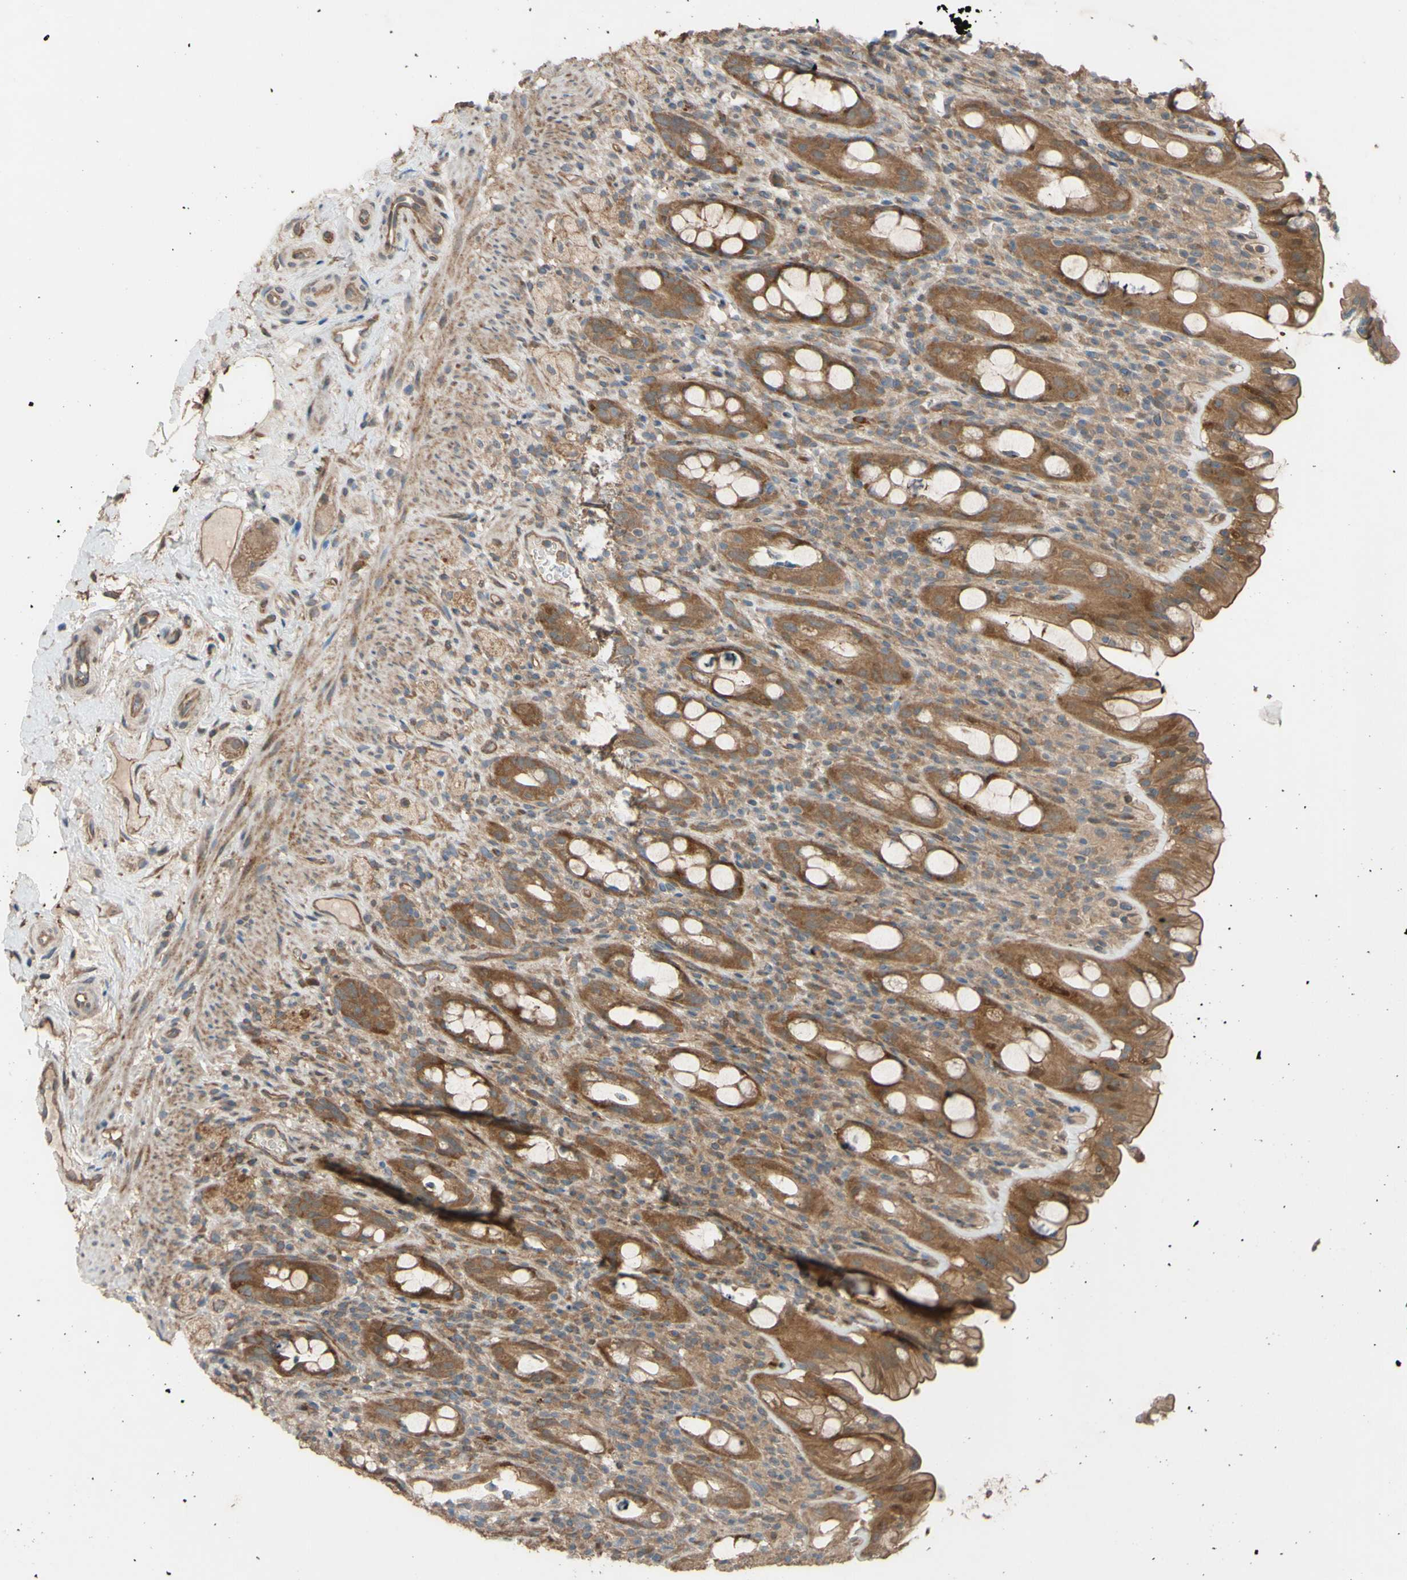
{"staining": {"intensity": "strong", "quantity": ">75%", "location": "cytoplasmic/membranous"}, "tissue": "rectum", "cell_type": "Glandular cells", "image_type": "normal", "snomed": [{"axis": "morphology", "description": "Normal tissue, NOS"}, {"axis": "topography", "description": "Rectum"}], "caption": "Brown immunohistochemical staining in unremarkable human rectum exhibits strong cytoplasmic/membranous staining in approximately >75% of glandular cells. (DAB (3,3'-diaminobenzidine) IHC with brightfield microscopy, high magnification).", "gene": "SHROOM4", "patient": {"sex": "male", "age": 44}}